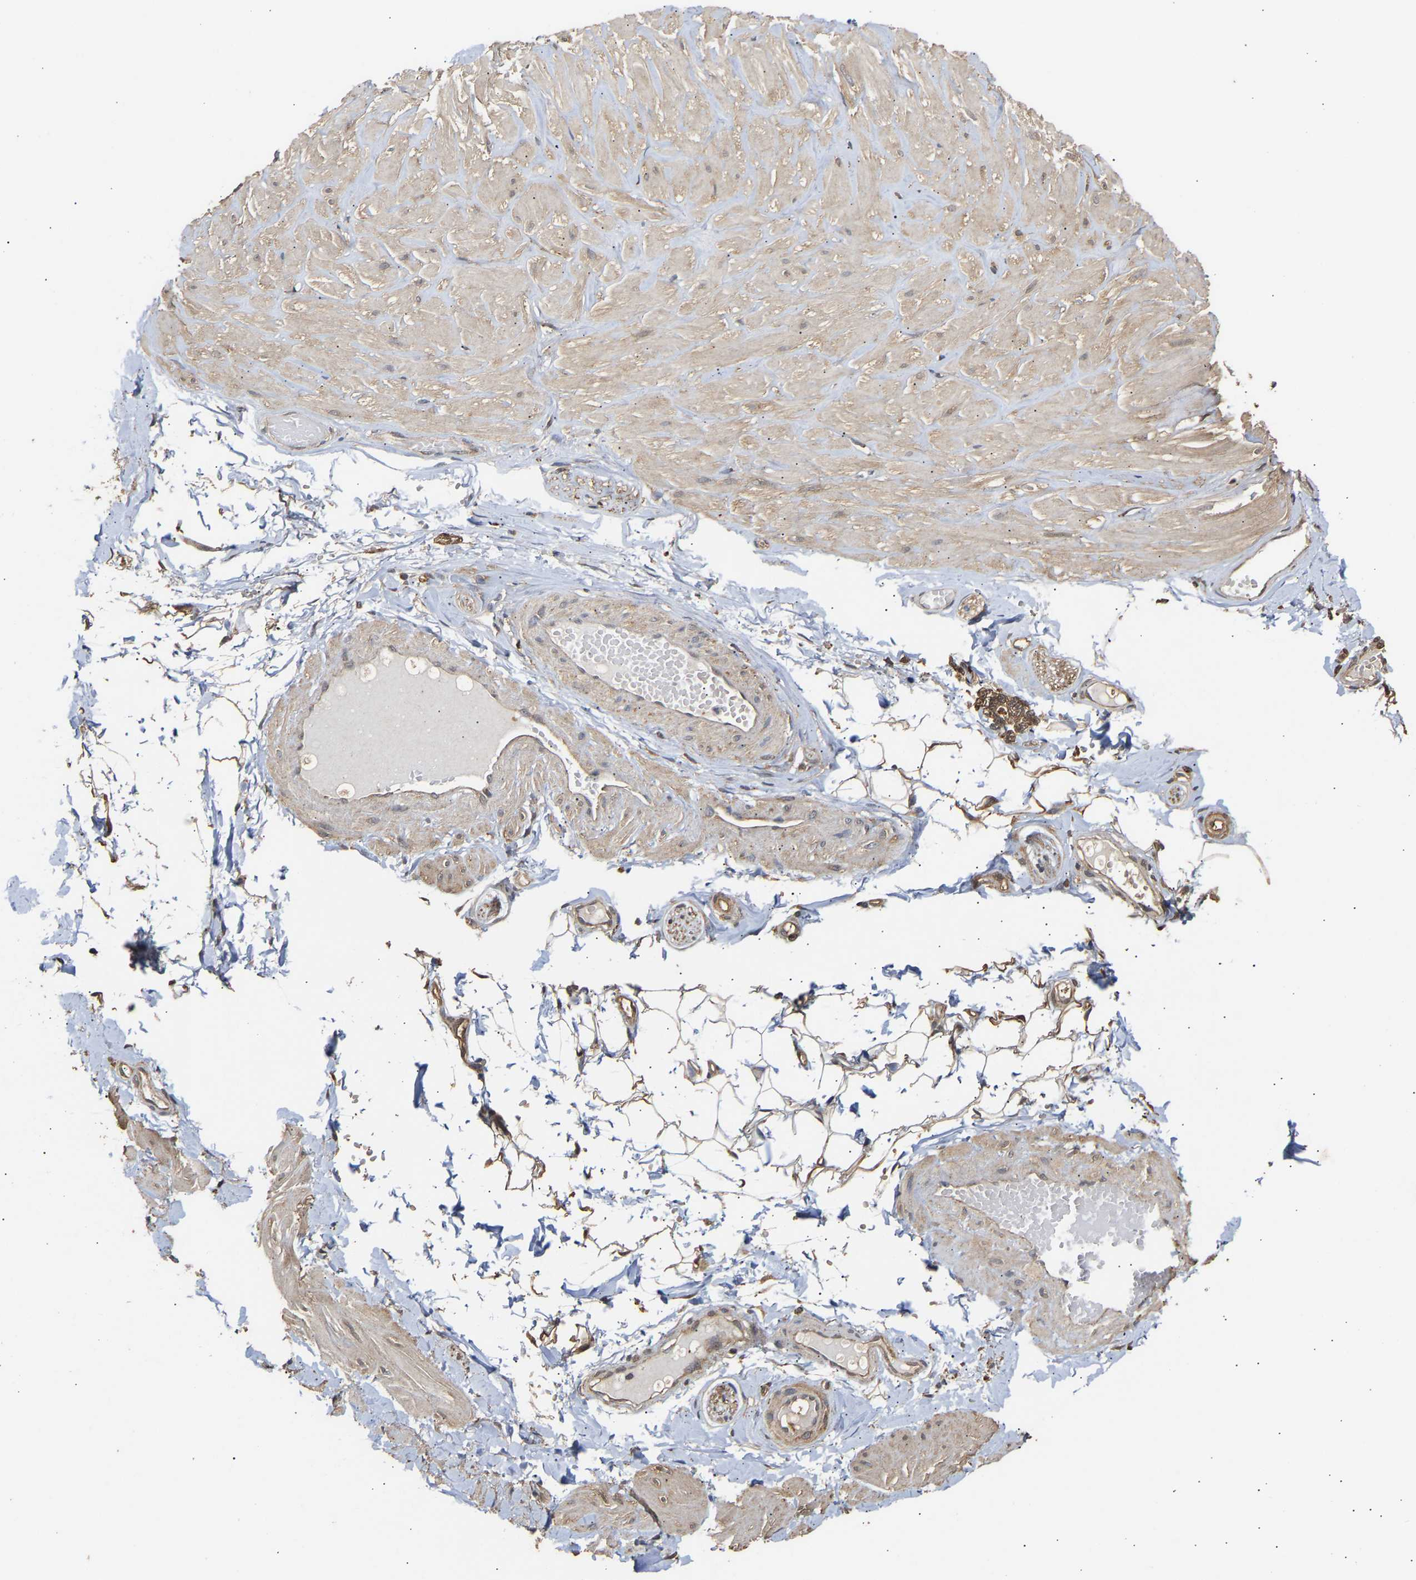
{"staining": {"intensity": "strong", "quantity": ">75%", "location": "cytoplasmic/membranous"}, "tissue": "adipose tissue", "cell_type": "Adipocytes", "image_type": "normal", "snomed": [{"axis": "morphology", "description": "Normal tissue, NOS"}, {"axis": "topography", "description": "Adipose tissue"}, {"axis": "topography", "description": "Vascular tissue"}, {"axis": "topography", "description": "Peripheral nerve tissue"}], "caption": "Adipose tissue stained with DAB immunohistochemistry (IHC) demonstrates high levels of strong cytoplasmic/membranous staining in approximately >75% of adipocytes. Ihc stains the protein of interest in brown and the nuclei are stained blue.", "gene": "ZNF26", "patient": {"sex": "male", "age": 25}}